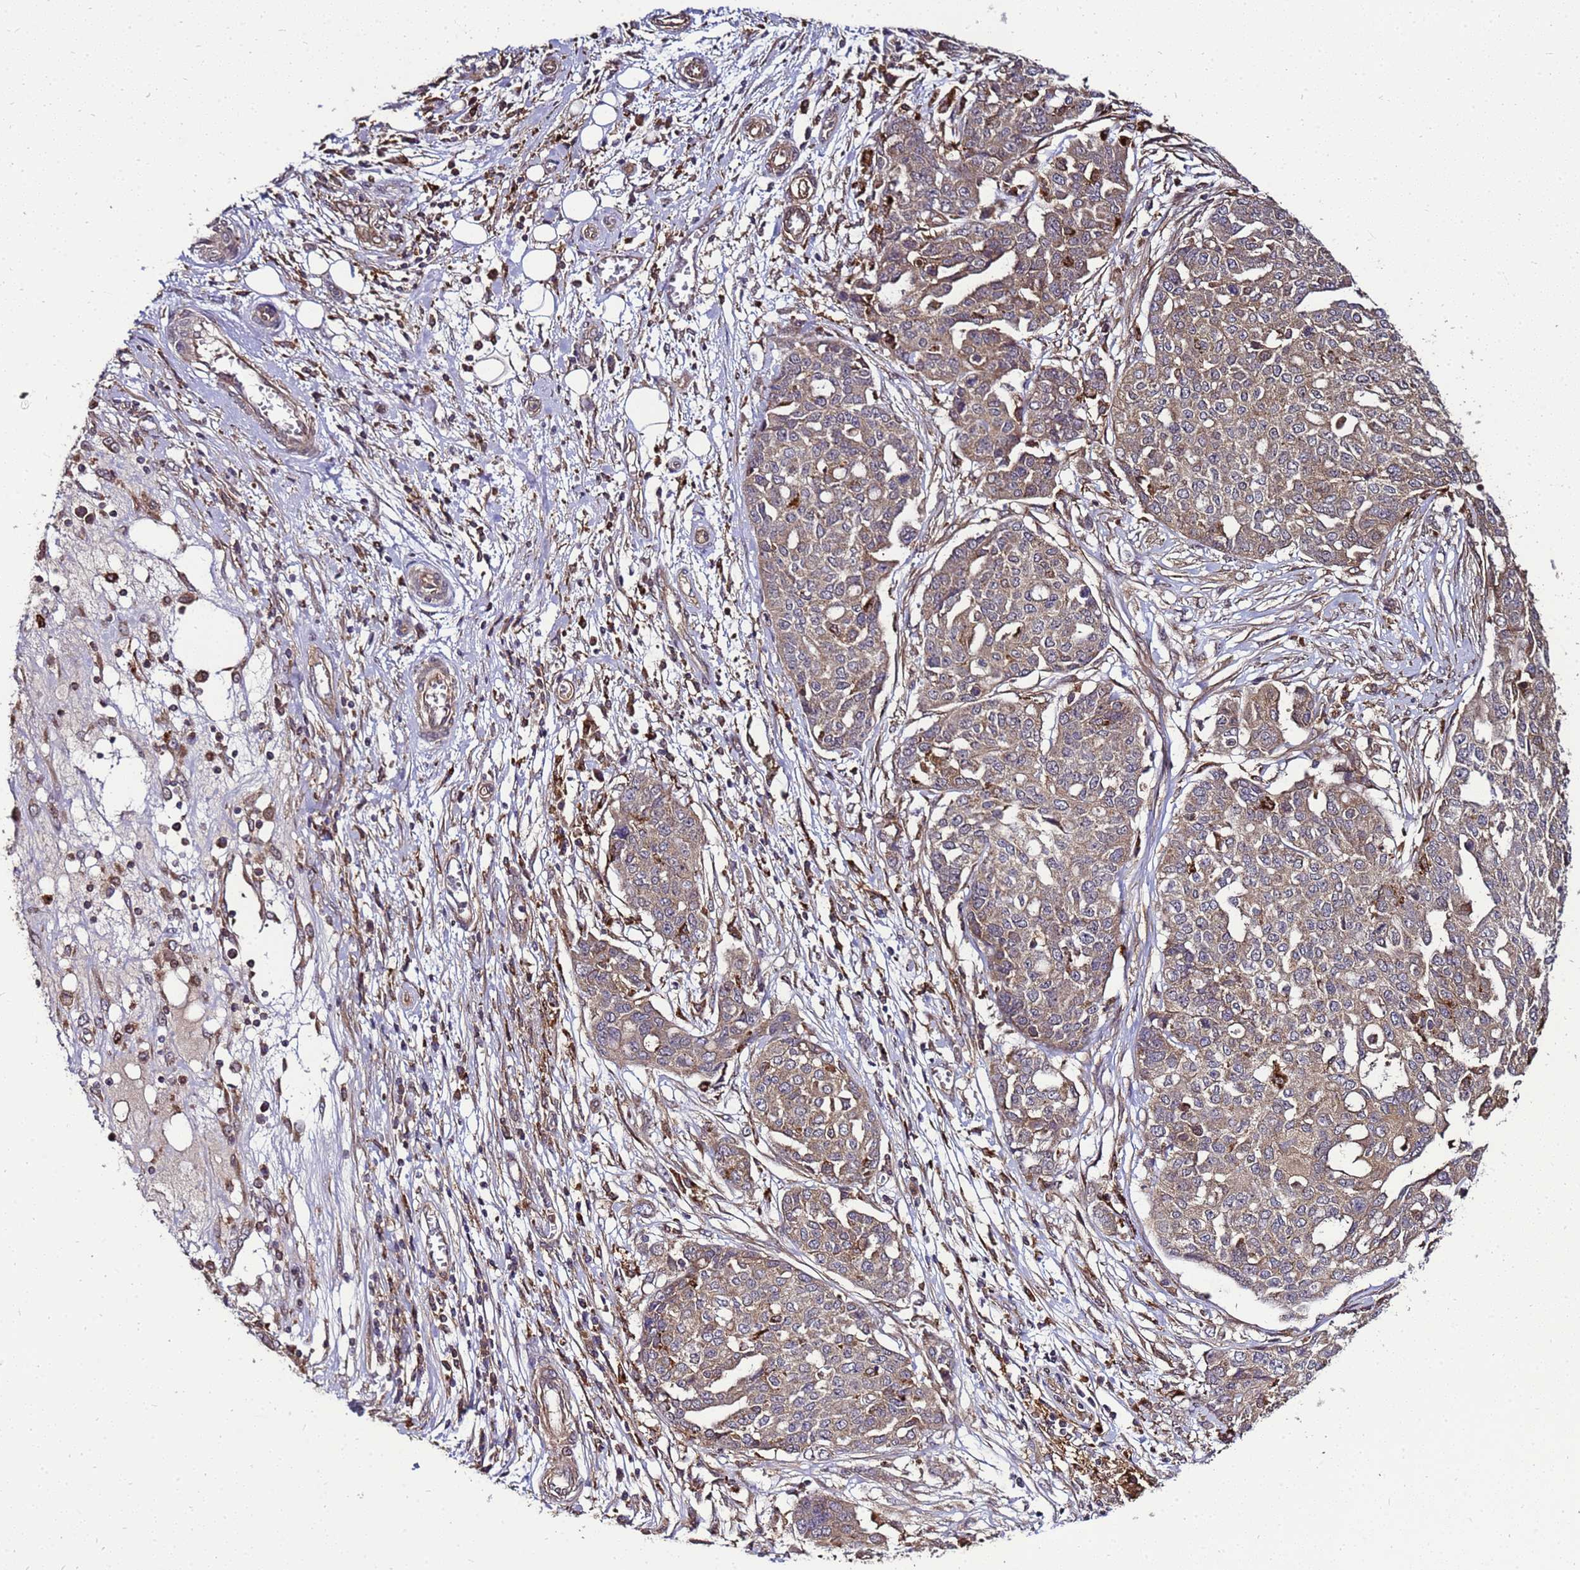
{"staining": {"intensity": "moderate", "quantity": ">75%", "location": "cytoplasmic/membranous"}, "tissue": "ovarian cancer", "cell_type": "Tumor cells", "image_type": "cancer", "snomed": [{"axis": "morphology", "description": "Cystadenocarcinoma, serous, NOS"}, {"axis": "topography", "description": "Soft tissue"}, {"axis": "topography", "description": "Ovary"}], "caption": "Protein staining of ovarian cancer (serous cystadenocarcinoma) tissue exhibits moderate cytoplasmic/membranous staining in approximately >75% of tumor cells.", "gene": "TRABD", "patient": {"sex": "female", "age": 57}}